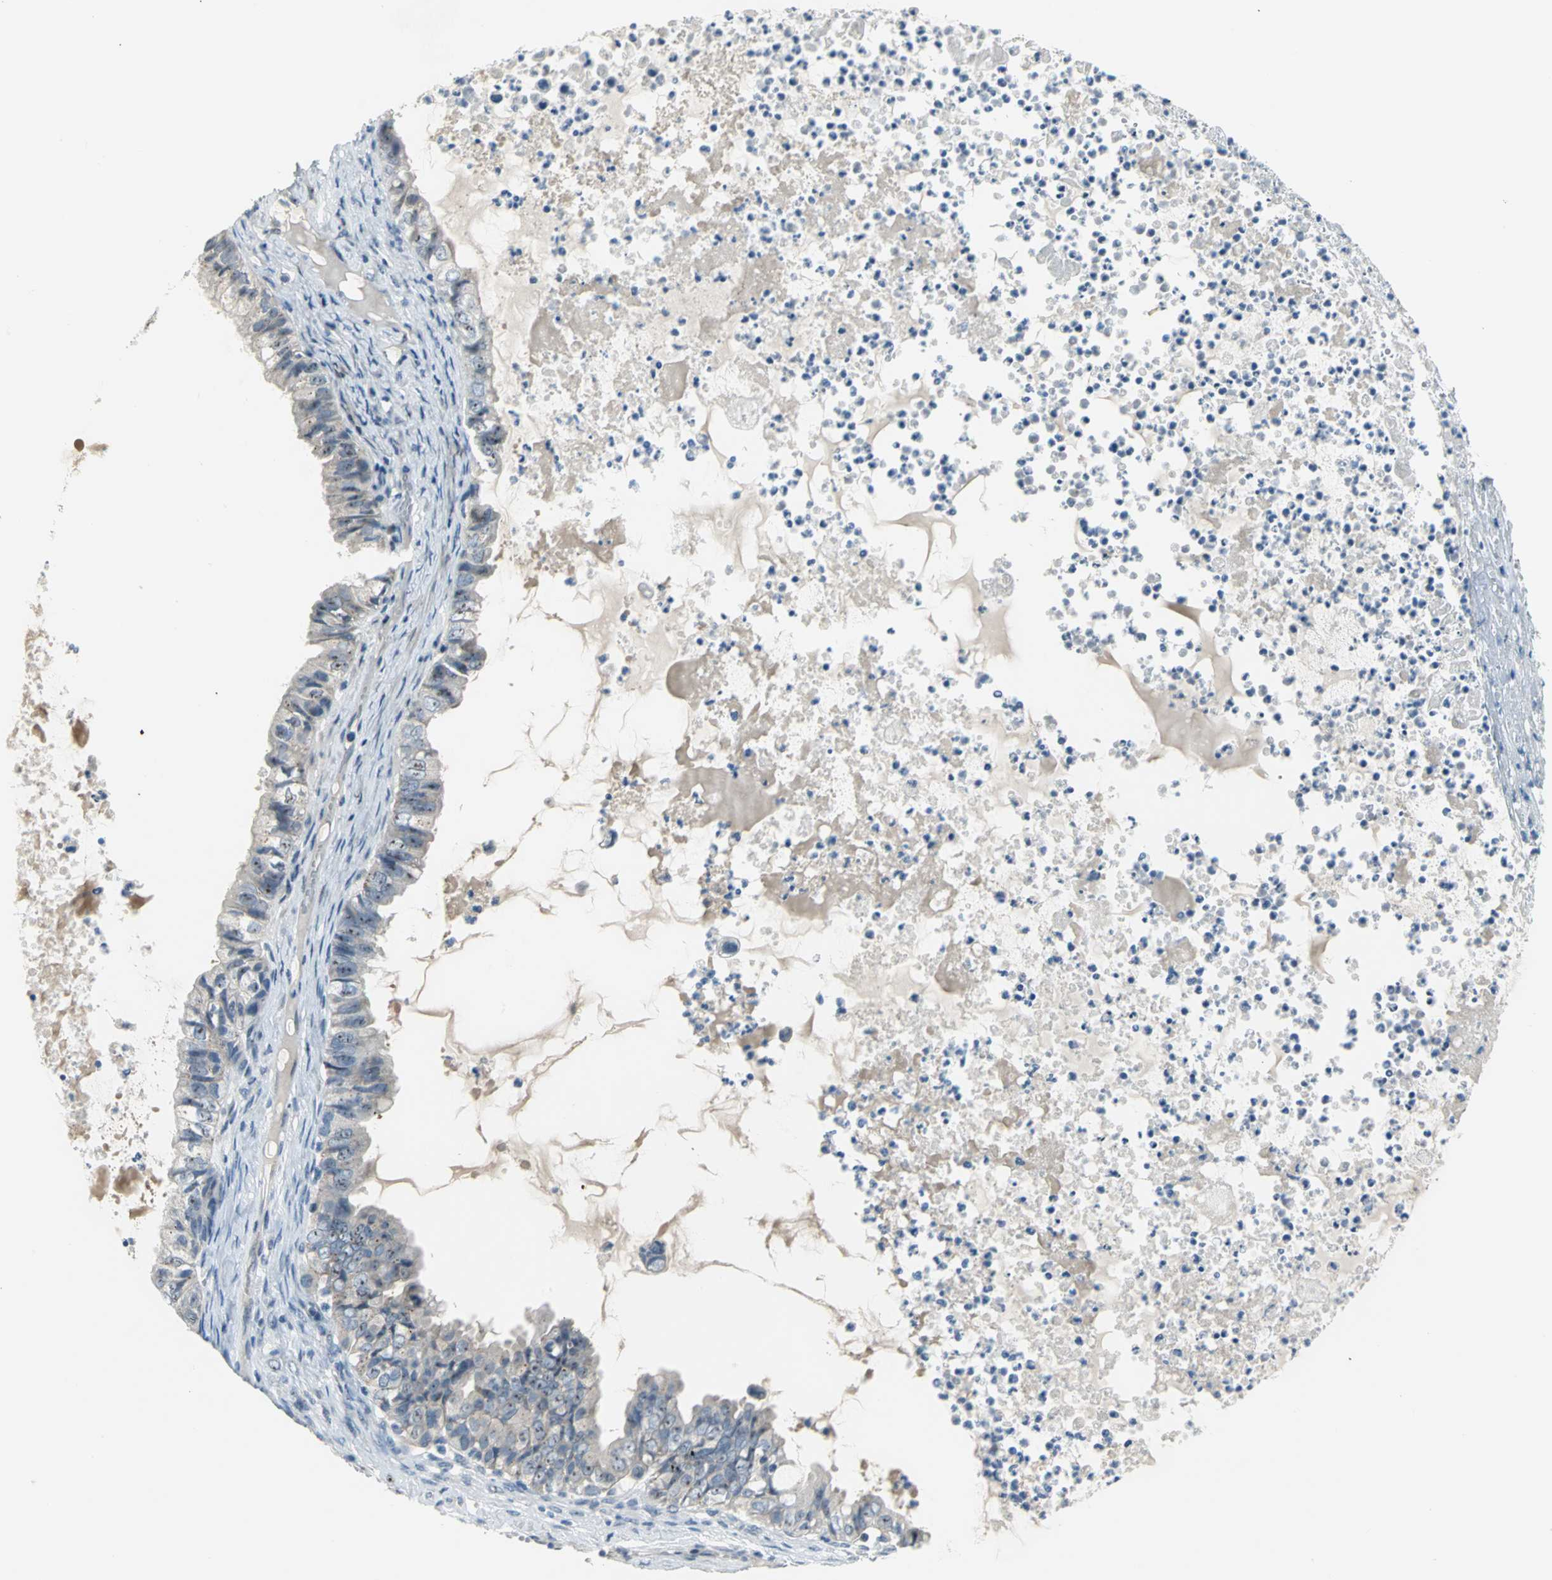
{"staining": {"intensity": "moderate", "quantity": ">75%", "location": "nuclear"}, "tissue": "ovarian cancer", "cell_type": "Tumor cells", "image_type": "cancer", "snomed": [{"axis": "morphology", "description": "Cystadenocarcinoma, mucinous, NOS"}, {"axis": "topography", "description": "Ovary"}], "caption": "Immunohistochemical staining of ovarian cancer (mucinous cystadenocarcinoma) exhibits medium levels of moderate nuclear staining in about >75% of tumor cells.", "gene": "MYBBP1A", "patient": {"sex": "female", "age": 80}}